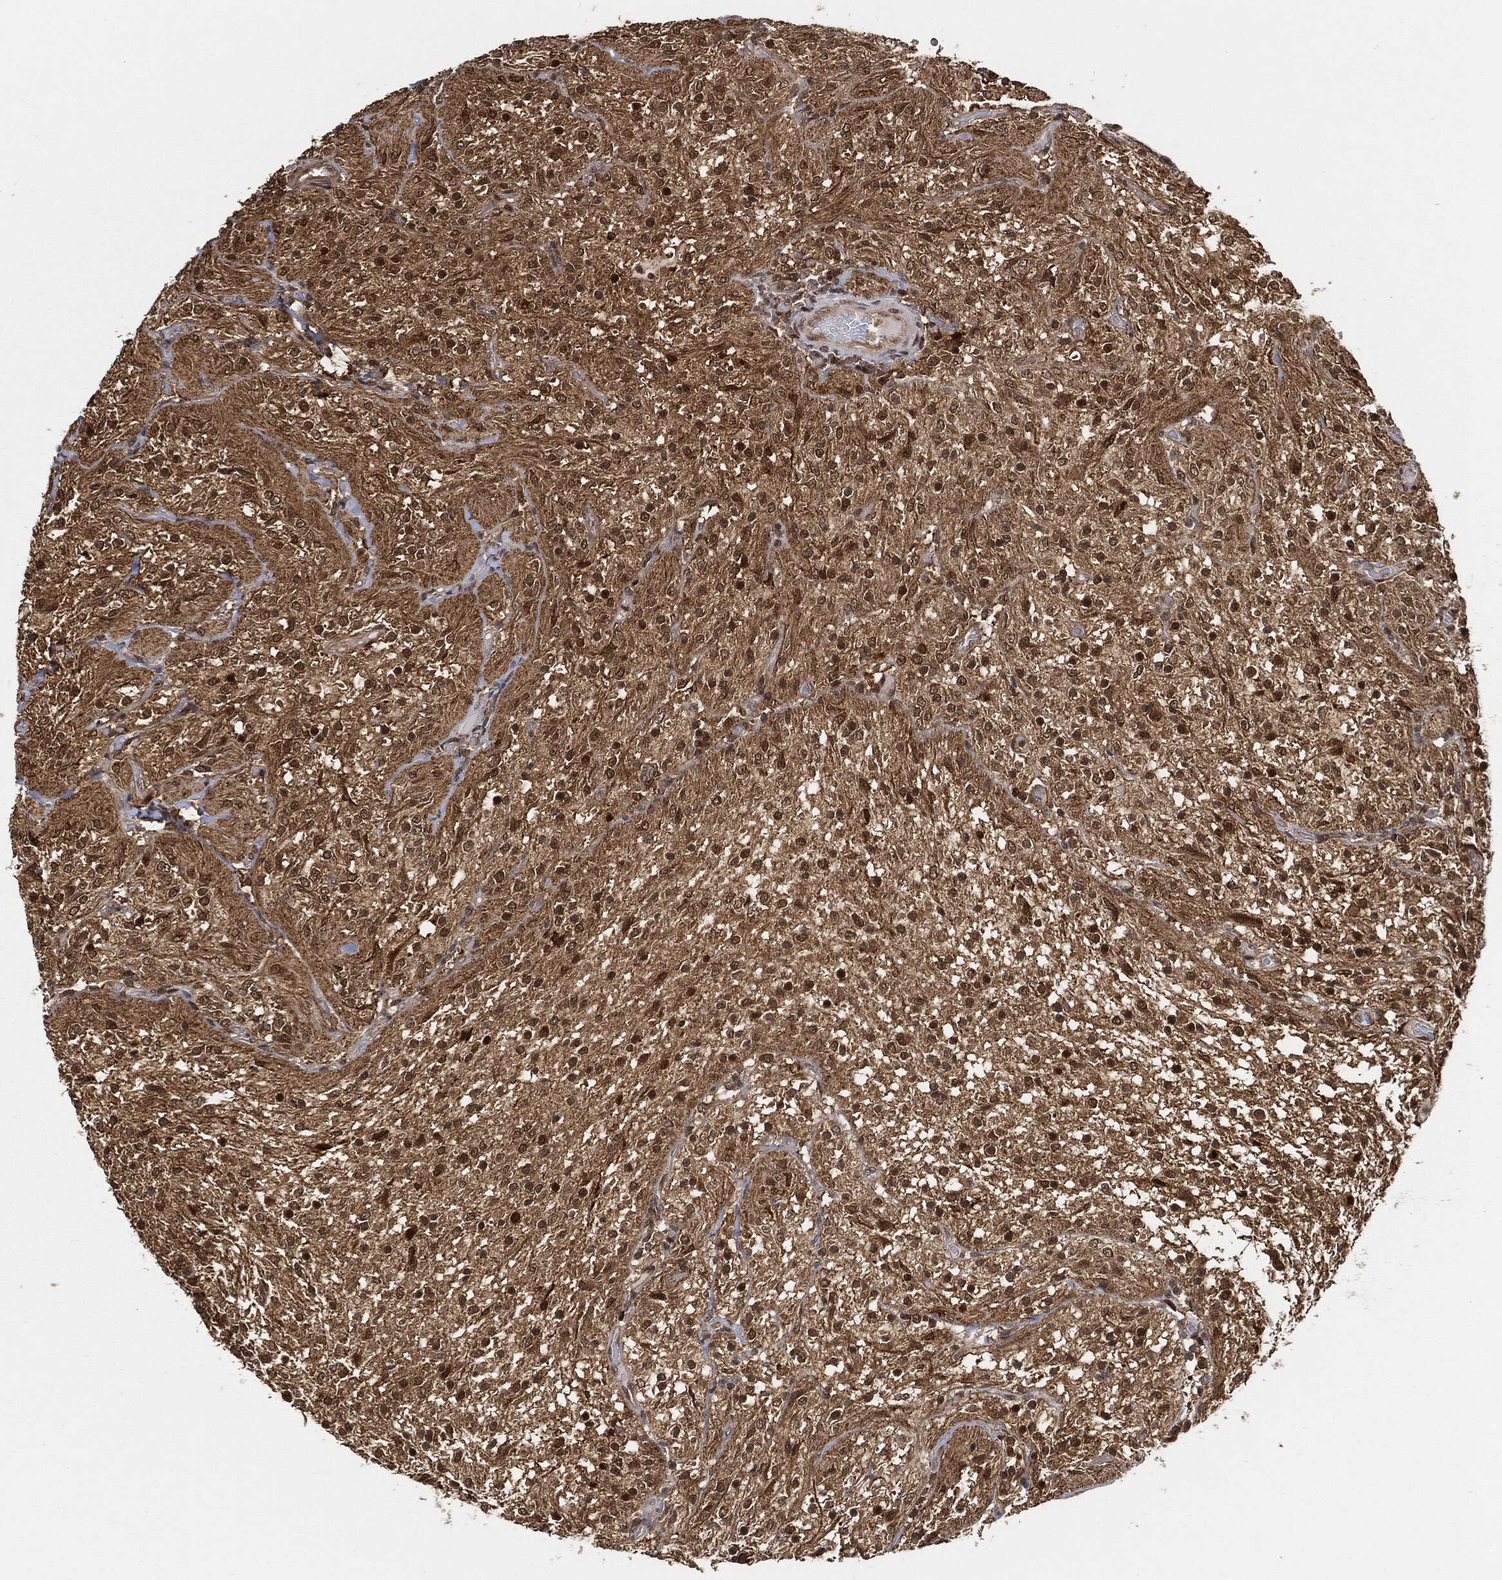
{"staining": {"intensity": "moderate", "quantity": ">75%", "location": "cytoplasmic/membranous,nuclear"}, "tissue": "glioma", "cell_type": "Tumor cells", "image_type": "cancer", "snomed": [{"axis": "morphology", "description": "Glioma, malignant, Low grade"}, {"axis": "topography", "description": "Brain"}], "caption": "Protein expression analysis of glioma demonstrates moderate cytoplasmic/membranous and nuclear staining in approximately >75% of tumor cells. The staining is performed using DAB (3,3'-diaminobenzidine) brown chromogen to label protein expression. The nuclei are counter-stained blue using hematoxylin.", "gene": "CUTA", "patient": {"sex": "male", "age": 3}}